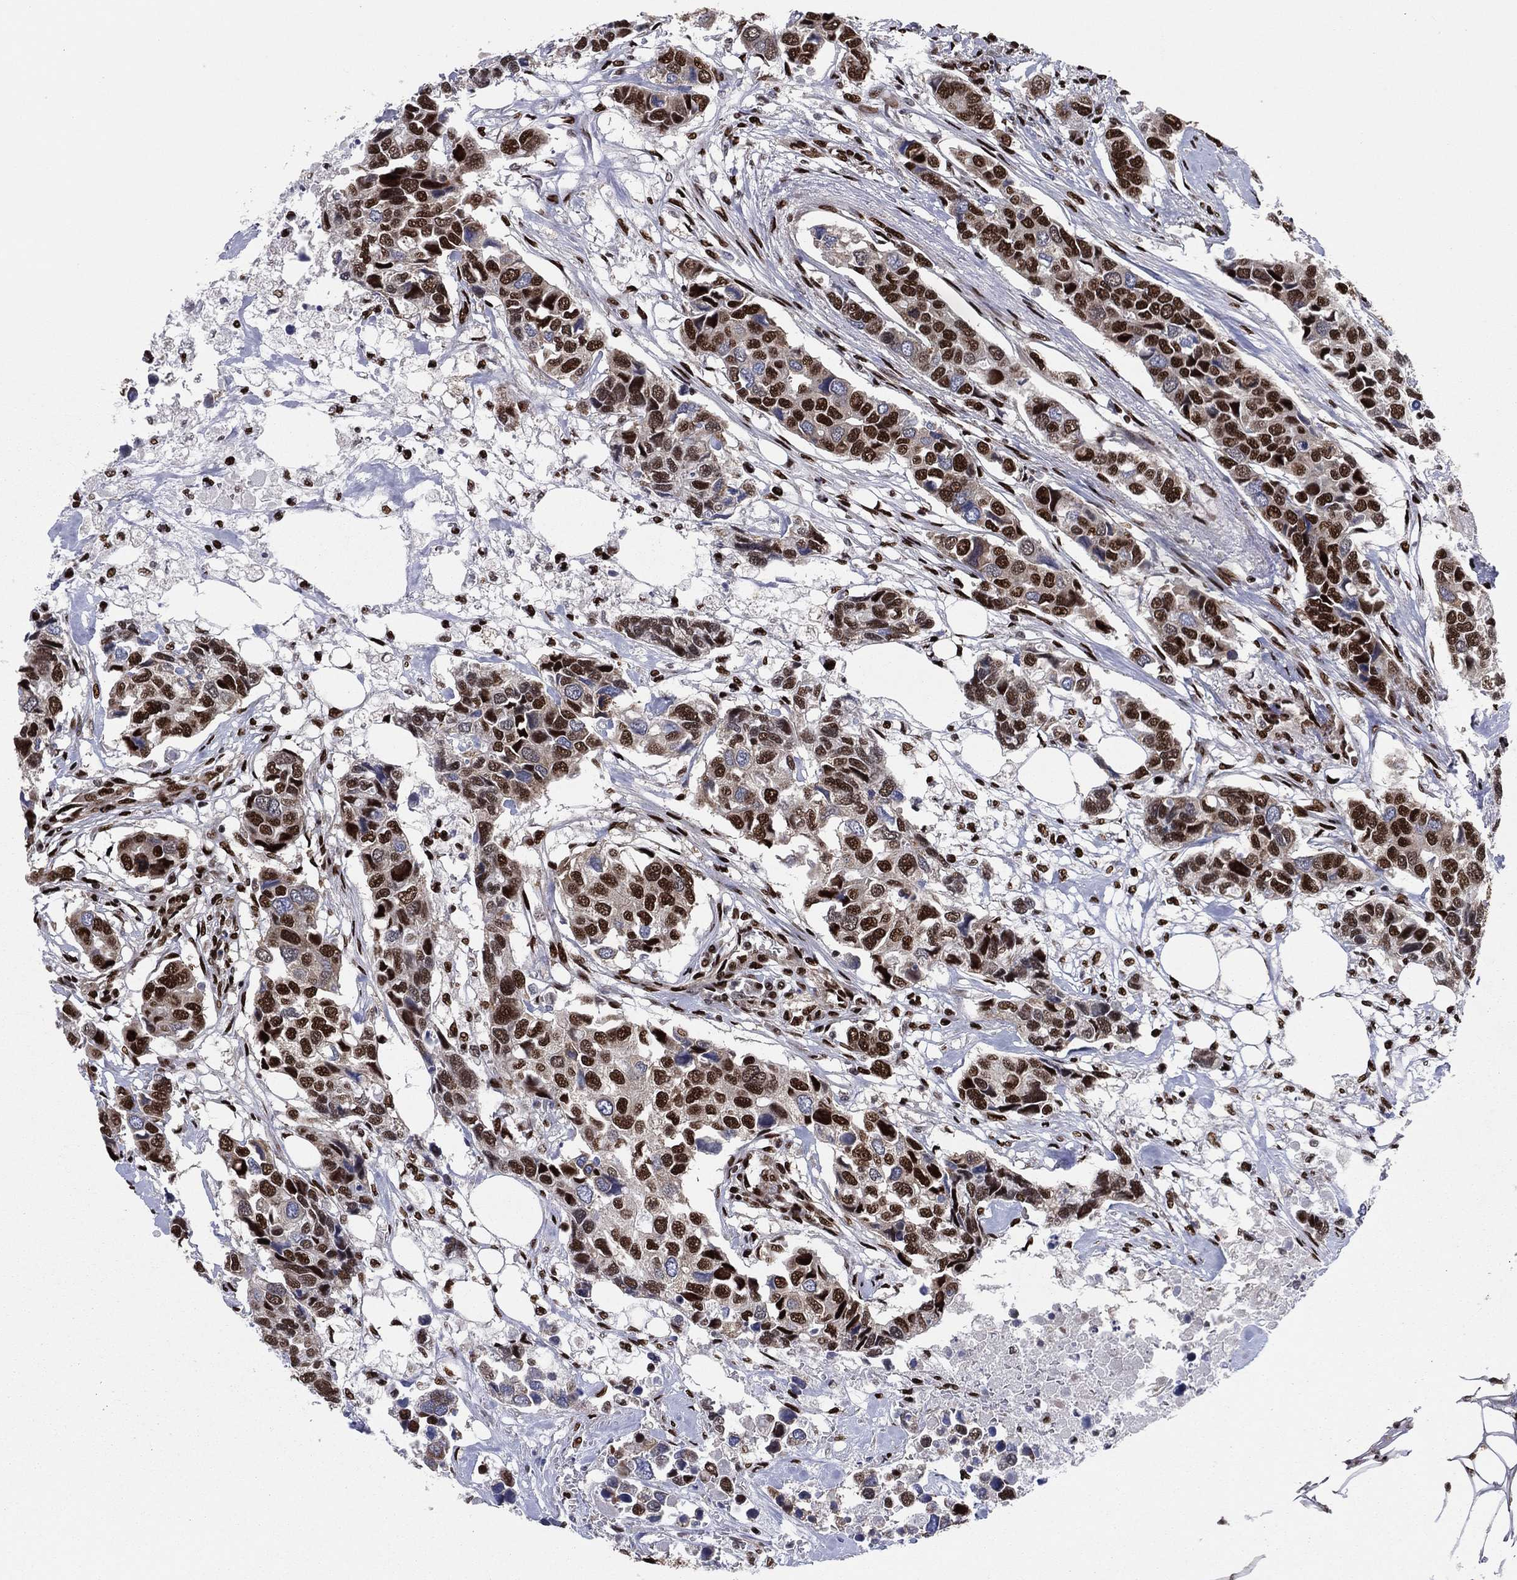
{"staining": {"intensity": "strong", "quantity": ">75%", "location": "nuclear"}, "tissue": "breast cancer", "cell_type": "Tumor cells", "image_type": "cancer", "snomed": [{"axis": "morphology", "description": "Duct carcinoma"}, {"axis": "topography", "description": "Breast"}], "caption": "Strong nuclear expression is seen in approximately >75% of tumor cells in invasive ductal carcinoma (breast).", "gene": "TP53BP1", "patient": {"sex": "female", "age": 83}}